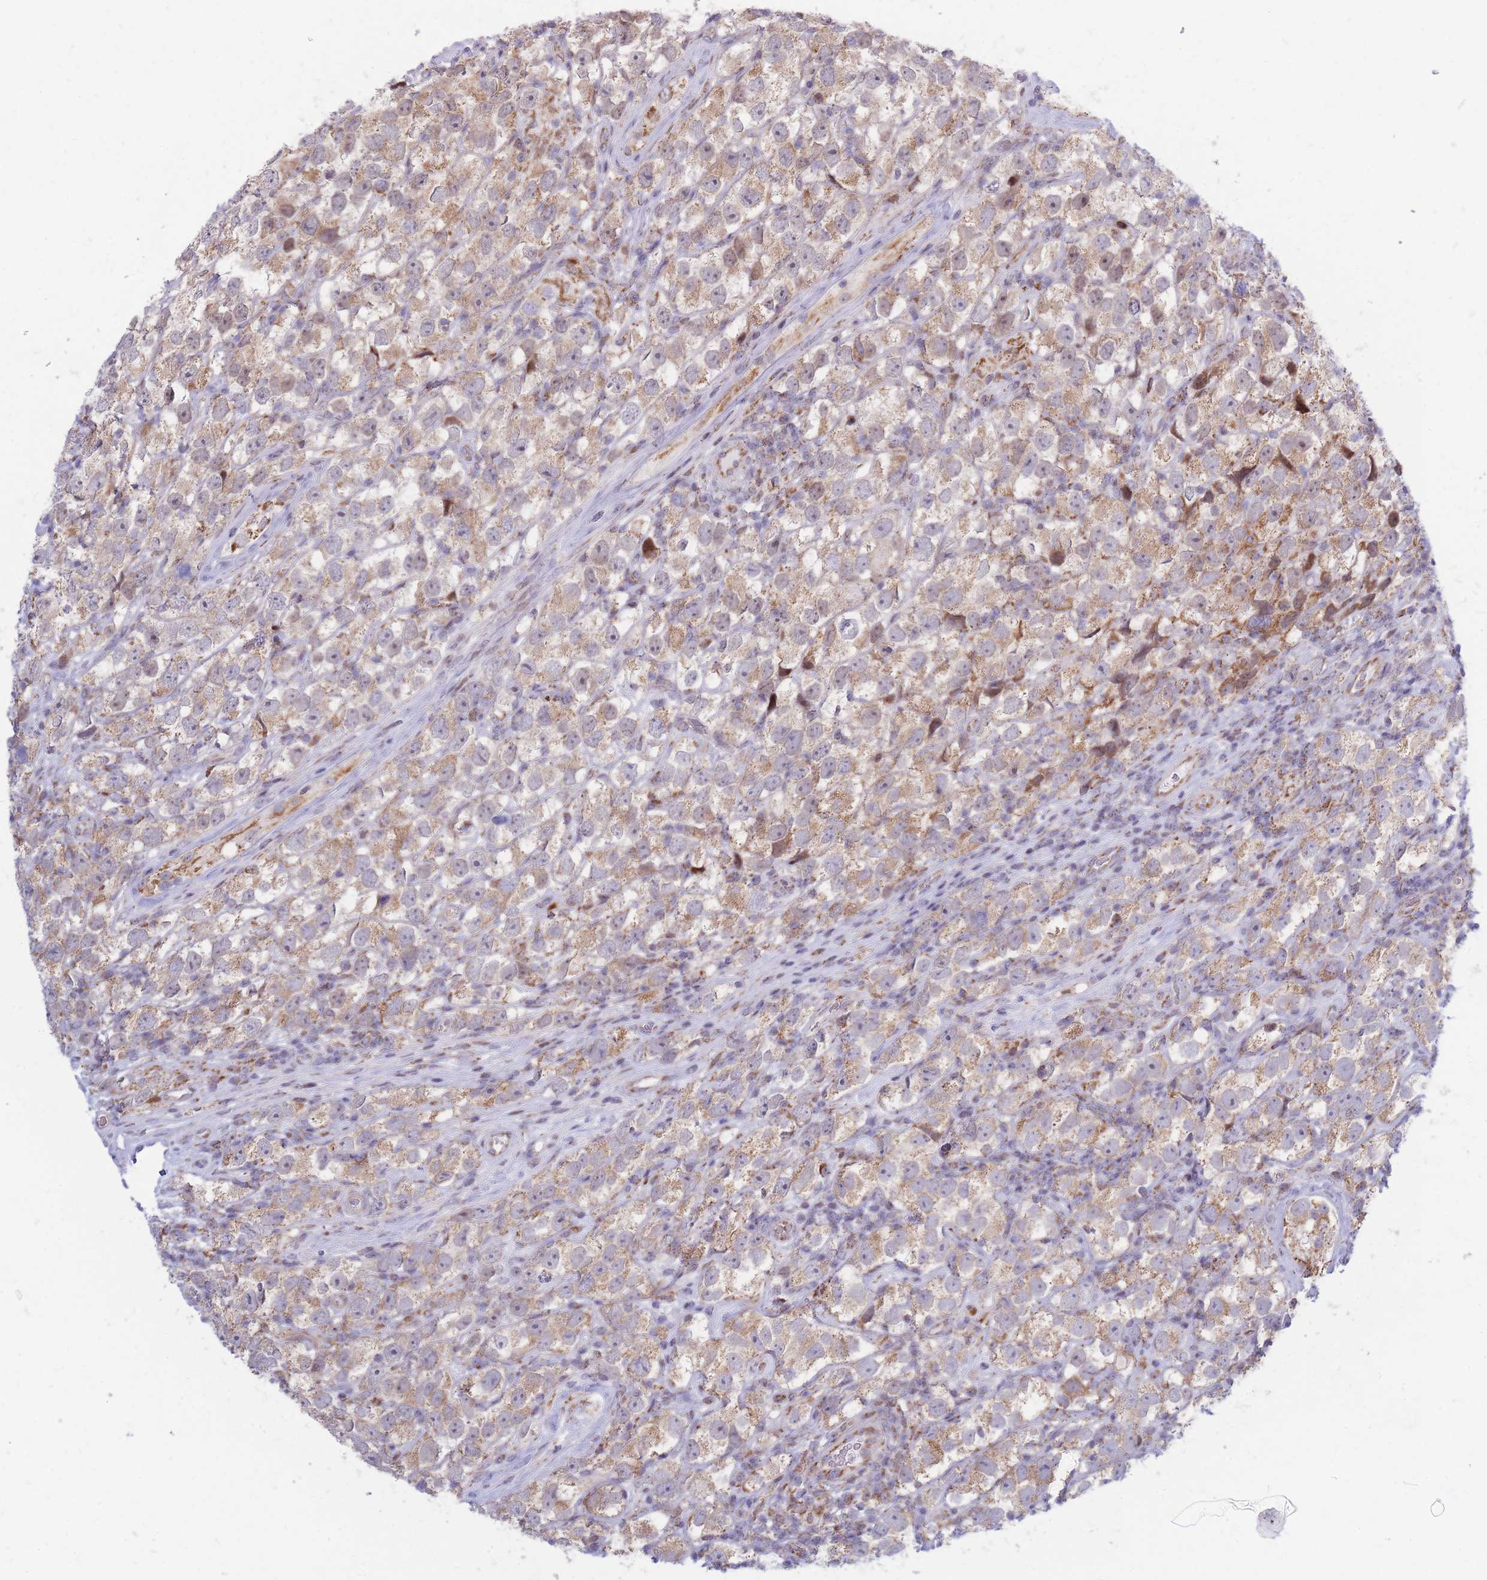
{"staining": {"intensity": "moderate", "quantity": ">75%", "location": "cytoplasmic/membranous"}, "tissue": "testis cancer", "cell_type": "Tumor cells", "image_type": "cancer", "snomed": [{"axis": "morphology", "description": "Seminoma, NOS"}, {"axis": "topography", "description": "Testis"}], "caption": "Moderate cytoplasmic/membranous expression for a protein is appreciated in approximately >75% of tumor cells of seminoma (testis) using IHC.", "gene": "MOB4", "patient": {"sex": "male", "age": 26}}